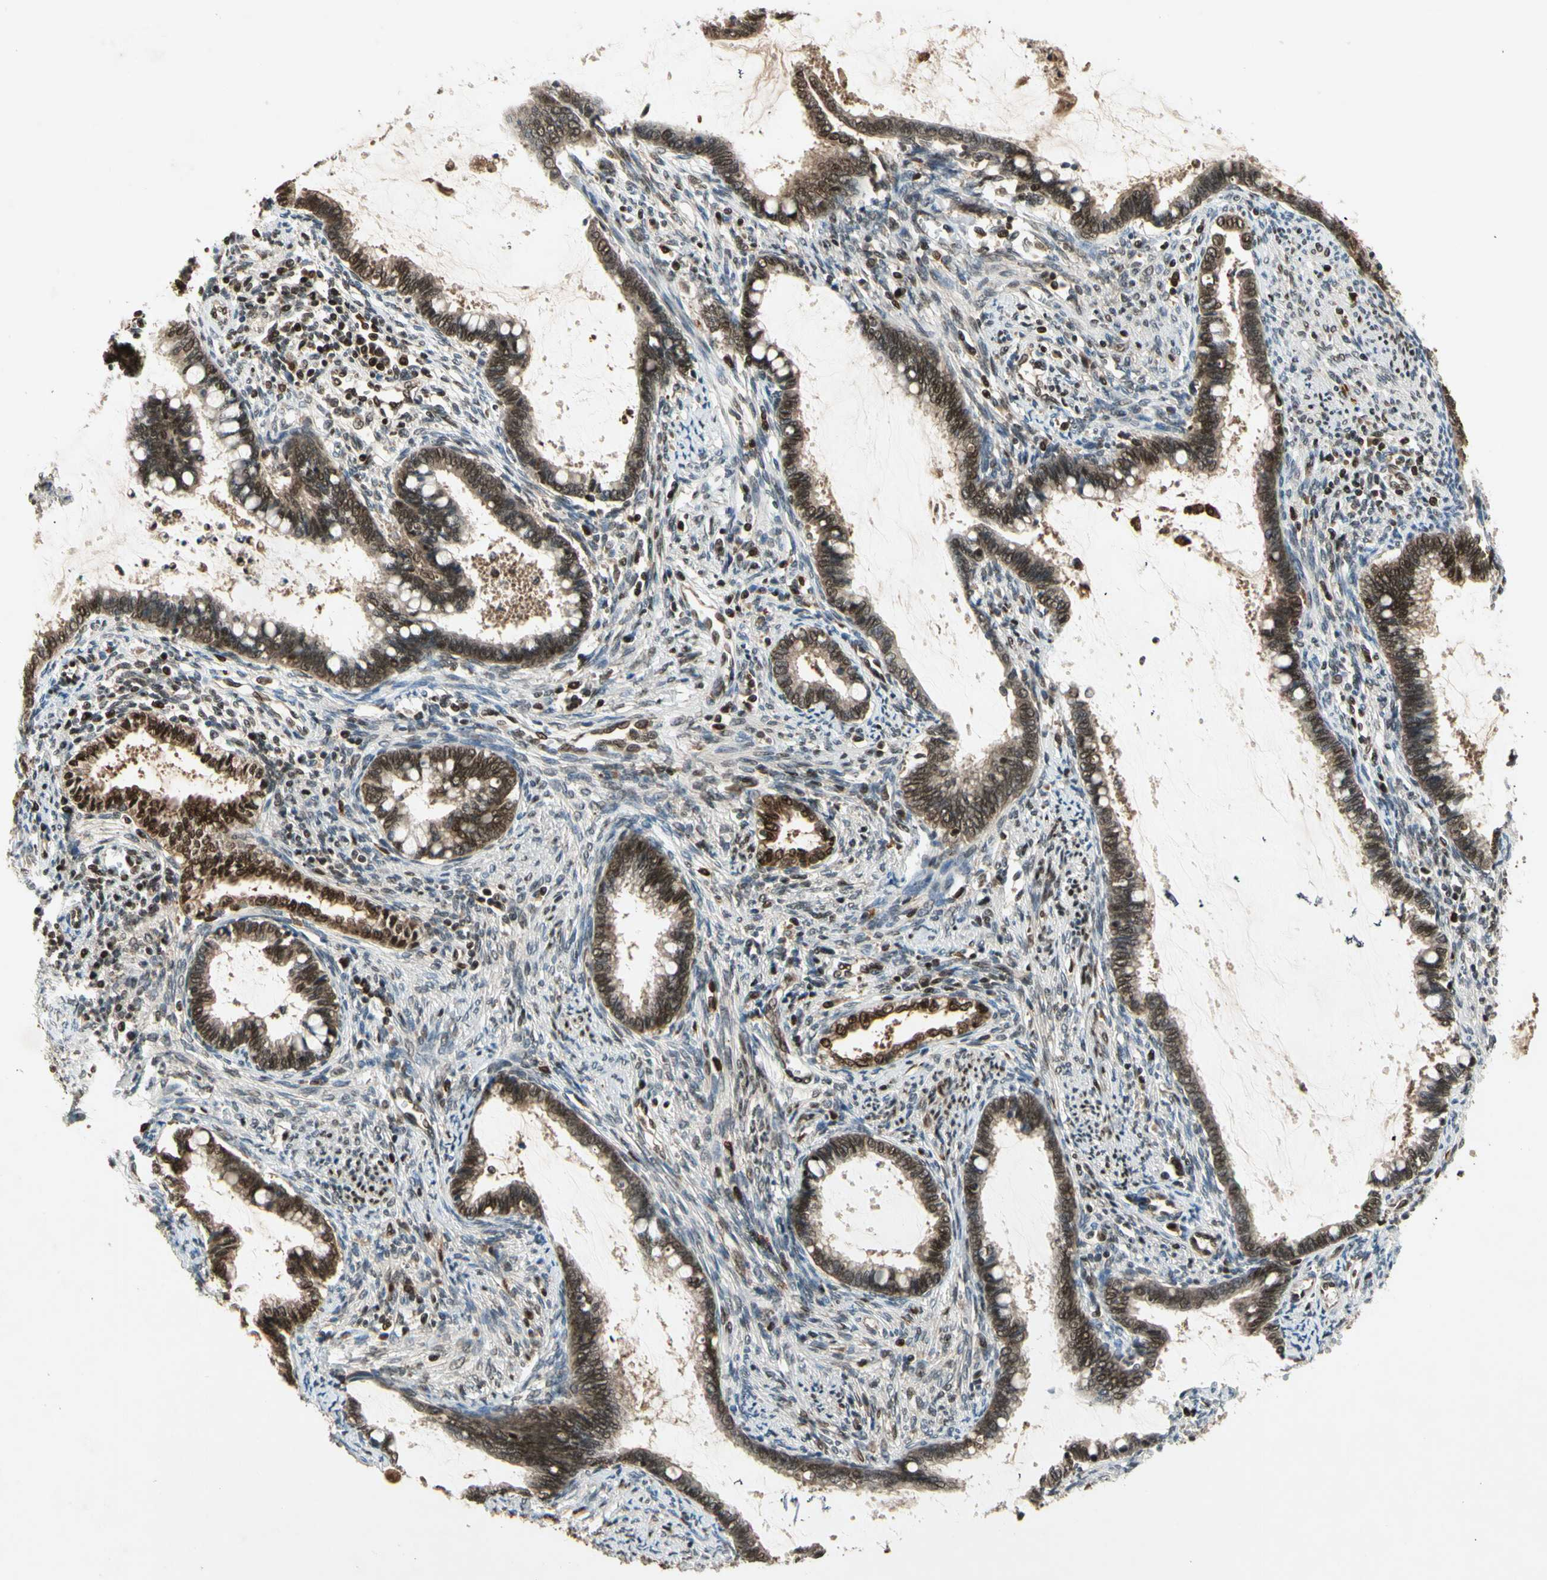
{"staining": {"intensity": "moderate", "quantity": ">75%", "location": "cytoplasmic/membranous,nuclear"}, "tissue": "cervical cancer", "cell_type": "Tumor cells", "image_type": "cancer", "snomed": [{"axis": "morphology", "description": "Adenocarcinoma, NOS"}, {"axis": "topography", "description": "Cervix"}], "caption": "A medium amount of moderate cytoplasmic/membranous and nuclear positivity is seen in about >75% of tumor cells in cervical adenocarcinoma tissue. (brown staining indicates protein expression, while blue staining denotes nuclei).", "gene": "GSR", "patient": {"sex": "female", "age": 44}}